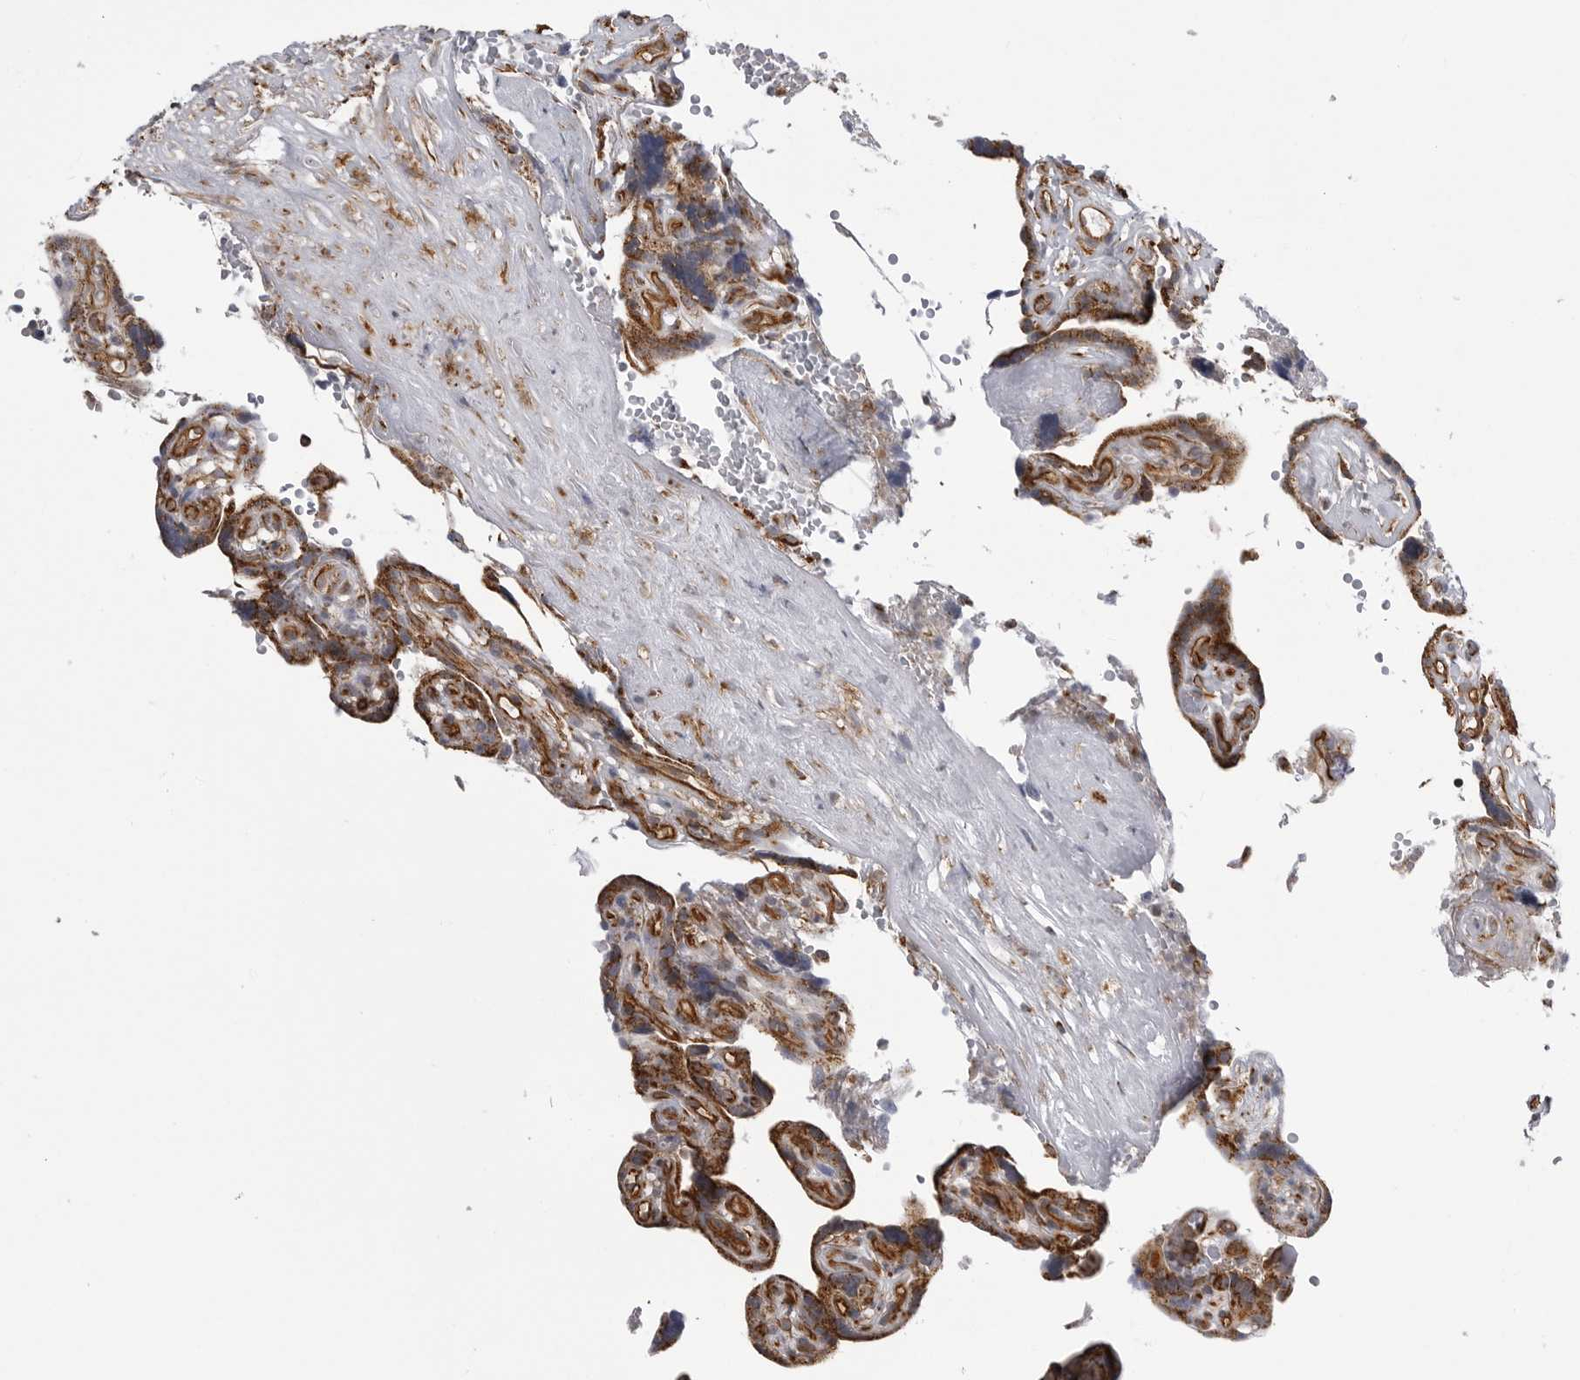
{"staining": {"intensity": "strong", "quantity": ">75%", "location": "cytoplasmic/membranous"}, "tissue": "placenta", "cell_type": "Decidual cells", "image_type": "normal", "snomed": [{"axis": "morphology", "description": "Normal tissue, NOS"}, {"axis": "topography", "description": "Placenta"}], "caption": "A micrograph of human placenta stained for a protein displays strong cytoplasmic/membranous brown staining in decidual cells.", "gene": "FH", "patient": {"sex": "female", "age": 30}}